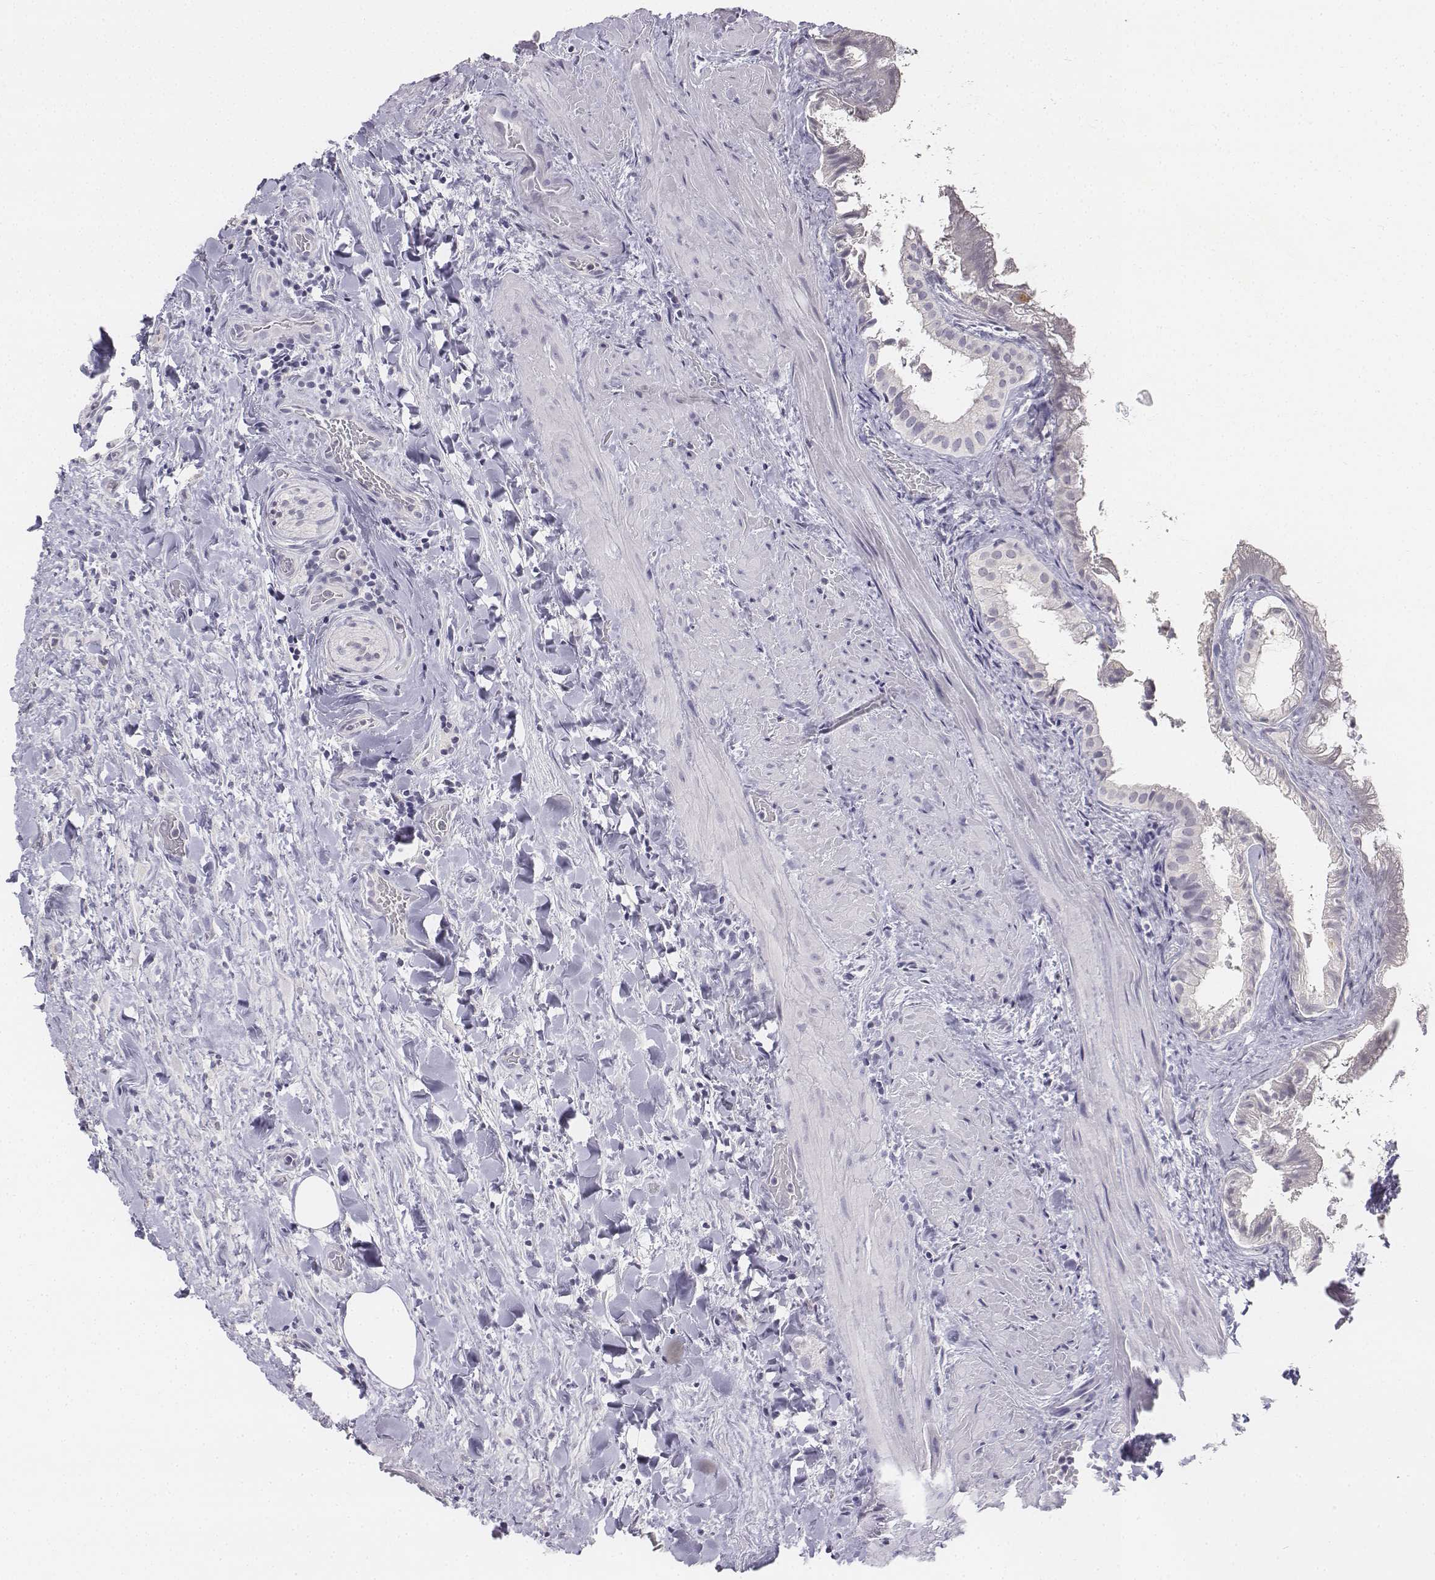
{"staining": {"intensity": "negative", "quantity": "none", "location": "none"}, "tissue": "gallbladder", "cell_type": "Glandular cells", "image_type": "normal", "snomed": [{"axis": "morphology", "description": "Normal tissue, NOS"}, {"axis": "topography", "description": "Gallbladder"}], "caption": "High power microscopy photomicrograph of an immunohistochemistry image of normal gallbladder, revealing no significant expression in glandular cells.", "gene": "UCN2", "patient": {"sex": "male", "age": 70}}